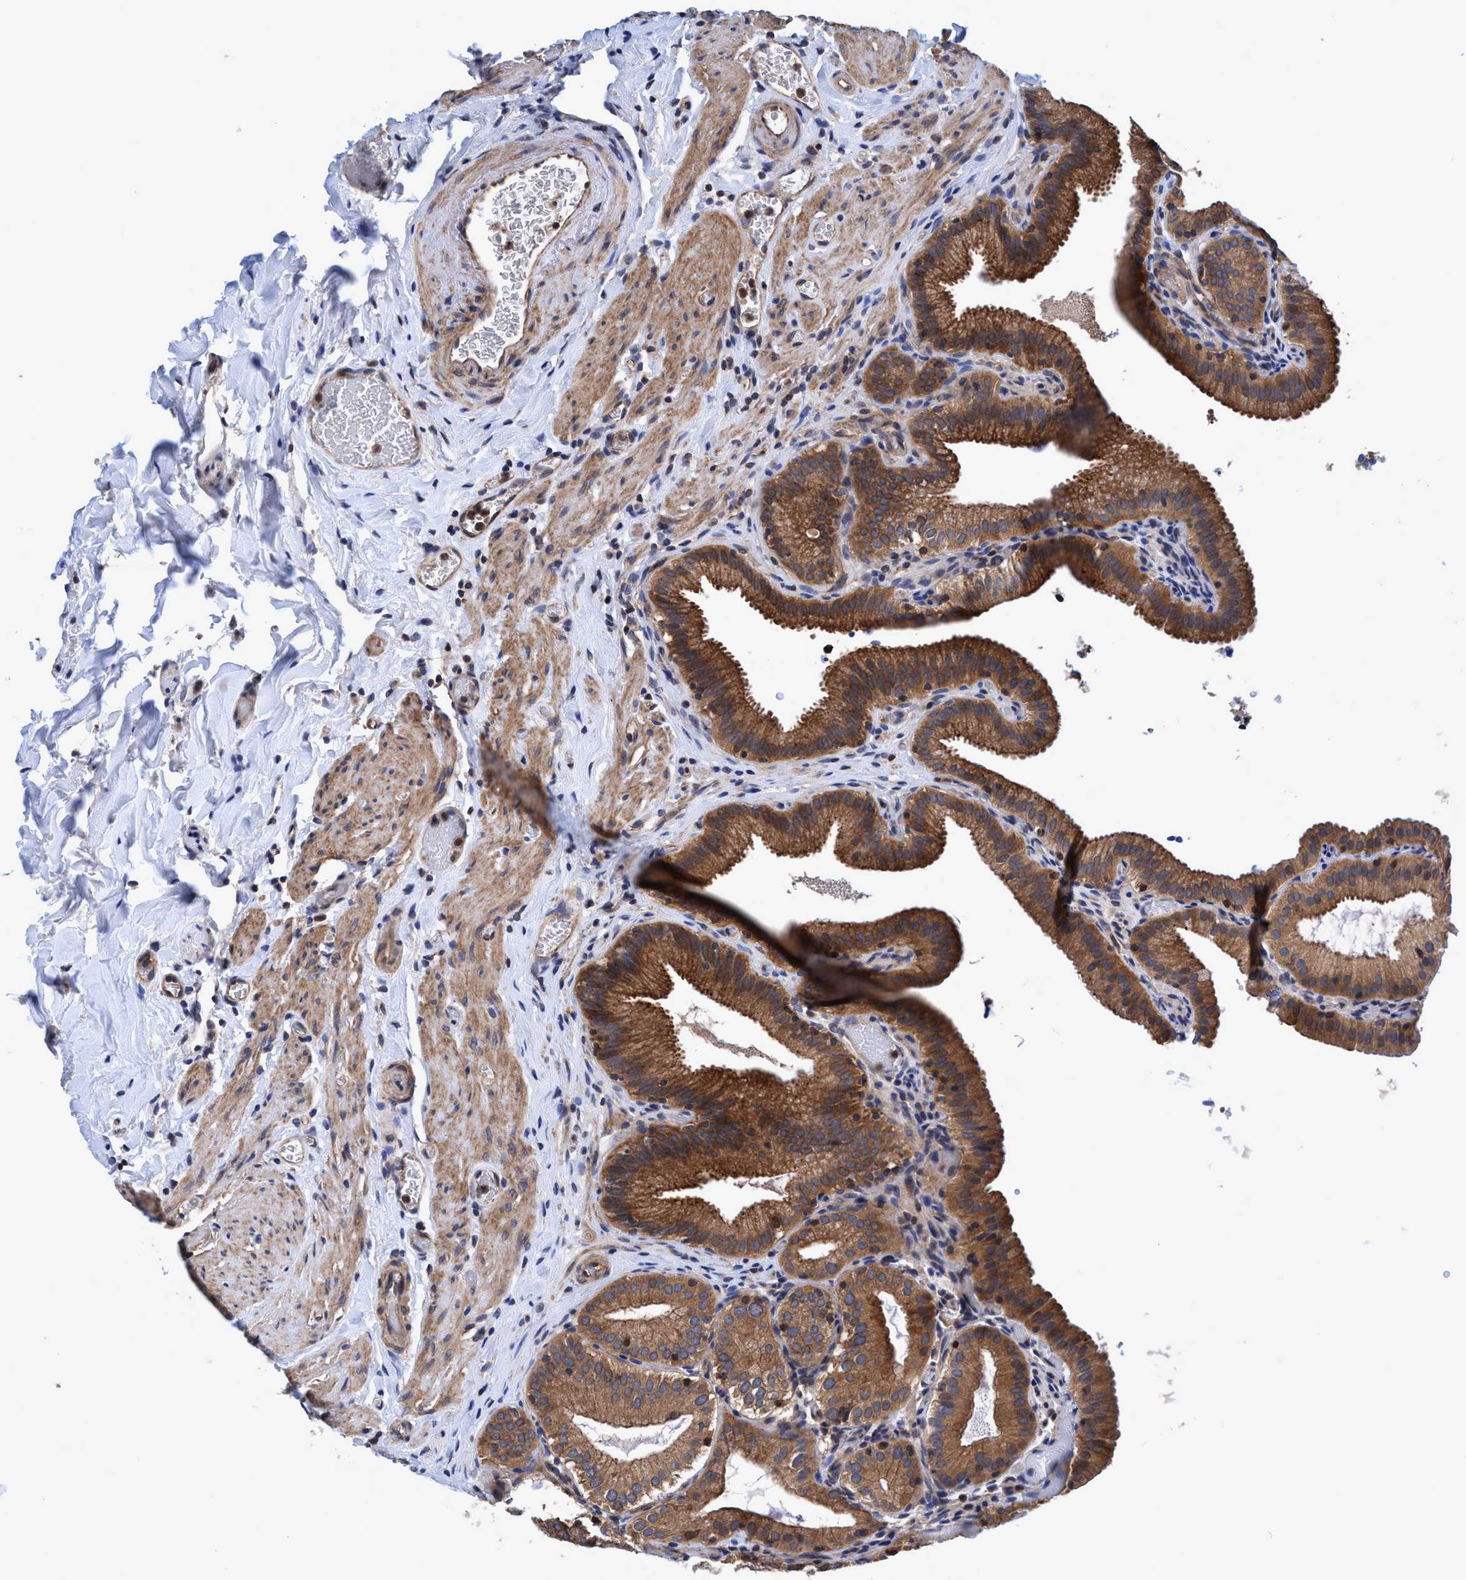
{"staining": {"intensity": "strong", "quantity": ">75%", "location": "cytoplasmic/membranous"}, "tissue": "gallbladder", "cell_type": "Glandular cells", "image_type": "normal", "snomed": [{"axis": "morphology", "description": "Normal tissue, NOS"}, {"axis": "topography", "description": "Gallbladder"}], "caption": "Normal gallbladder reveals strong cytoplasmic/membranous expression in approximately >75% of glandular cells (brown staining indicates protein expression, while blue staining denotes nuclei)..", "gene": "CALCOCO2", "patient": {"sex": "male", "age": 54}}